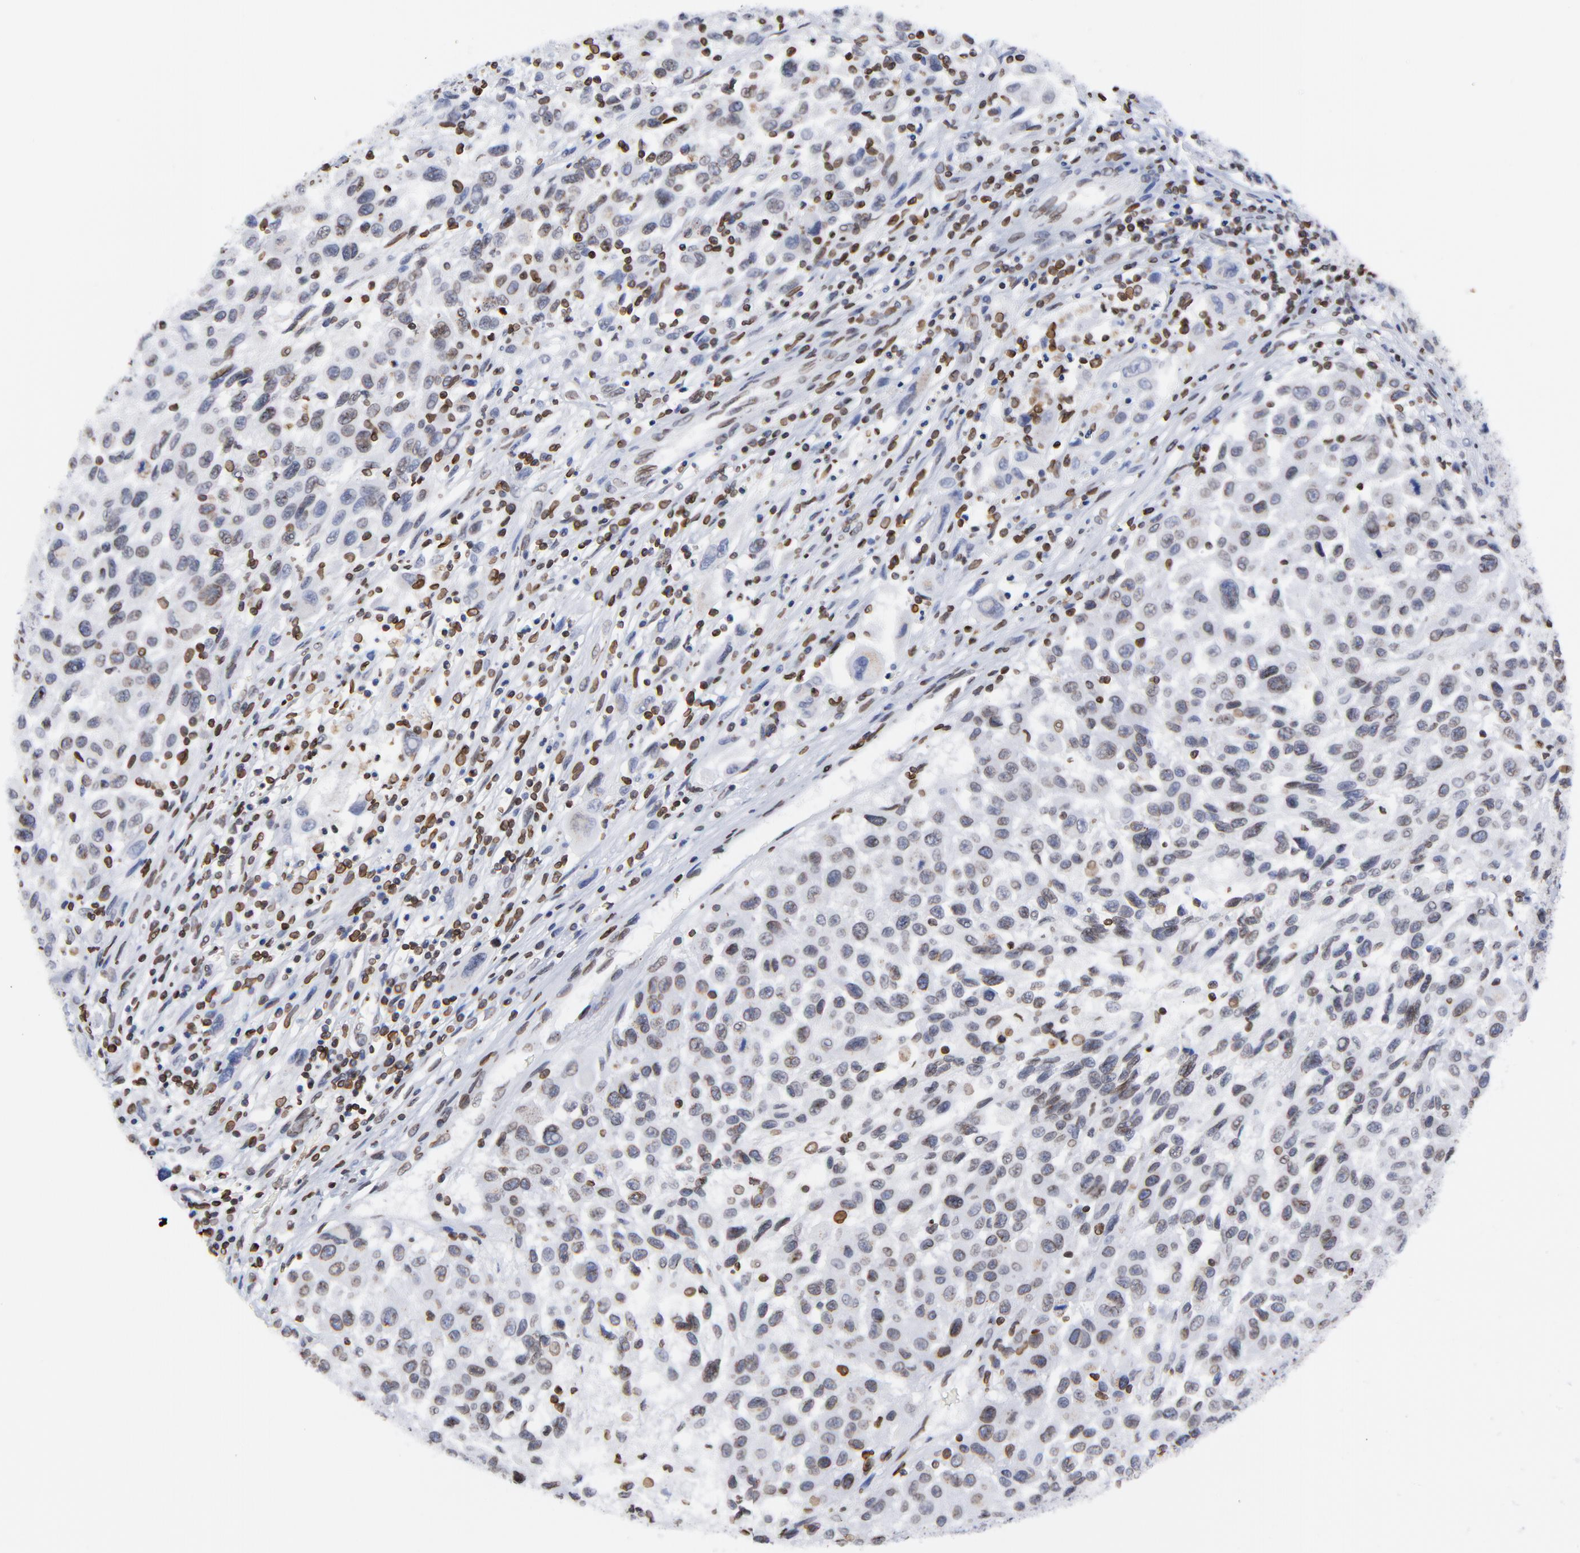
{"staining": {"intensity": "moderate", "quantity": "<25%", "location": "cytoplasmic/membranous,nuclear"}, "tissue": "melanoma", "cell_type": "Tumor cells", "image_type": "cancer", "snomed": [{"axis": "morphology", "description": "Malignant melanoma, Metastatic site"}, {"axis": "topography", "description": "Lymph node"}], "caption": "Tumor cells display moderate cytoplasmic/membranous and nuclear positivity in about <25% of cells in malignant melanoma (metastatic site).", "gene": "THAP7", "patient": {"sex": "male", "age": 61}}